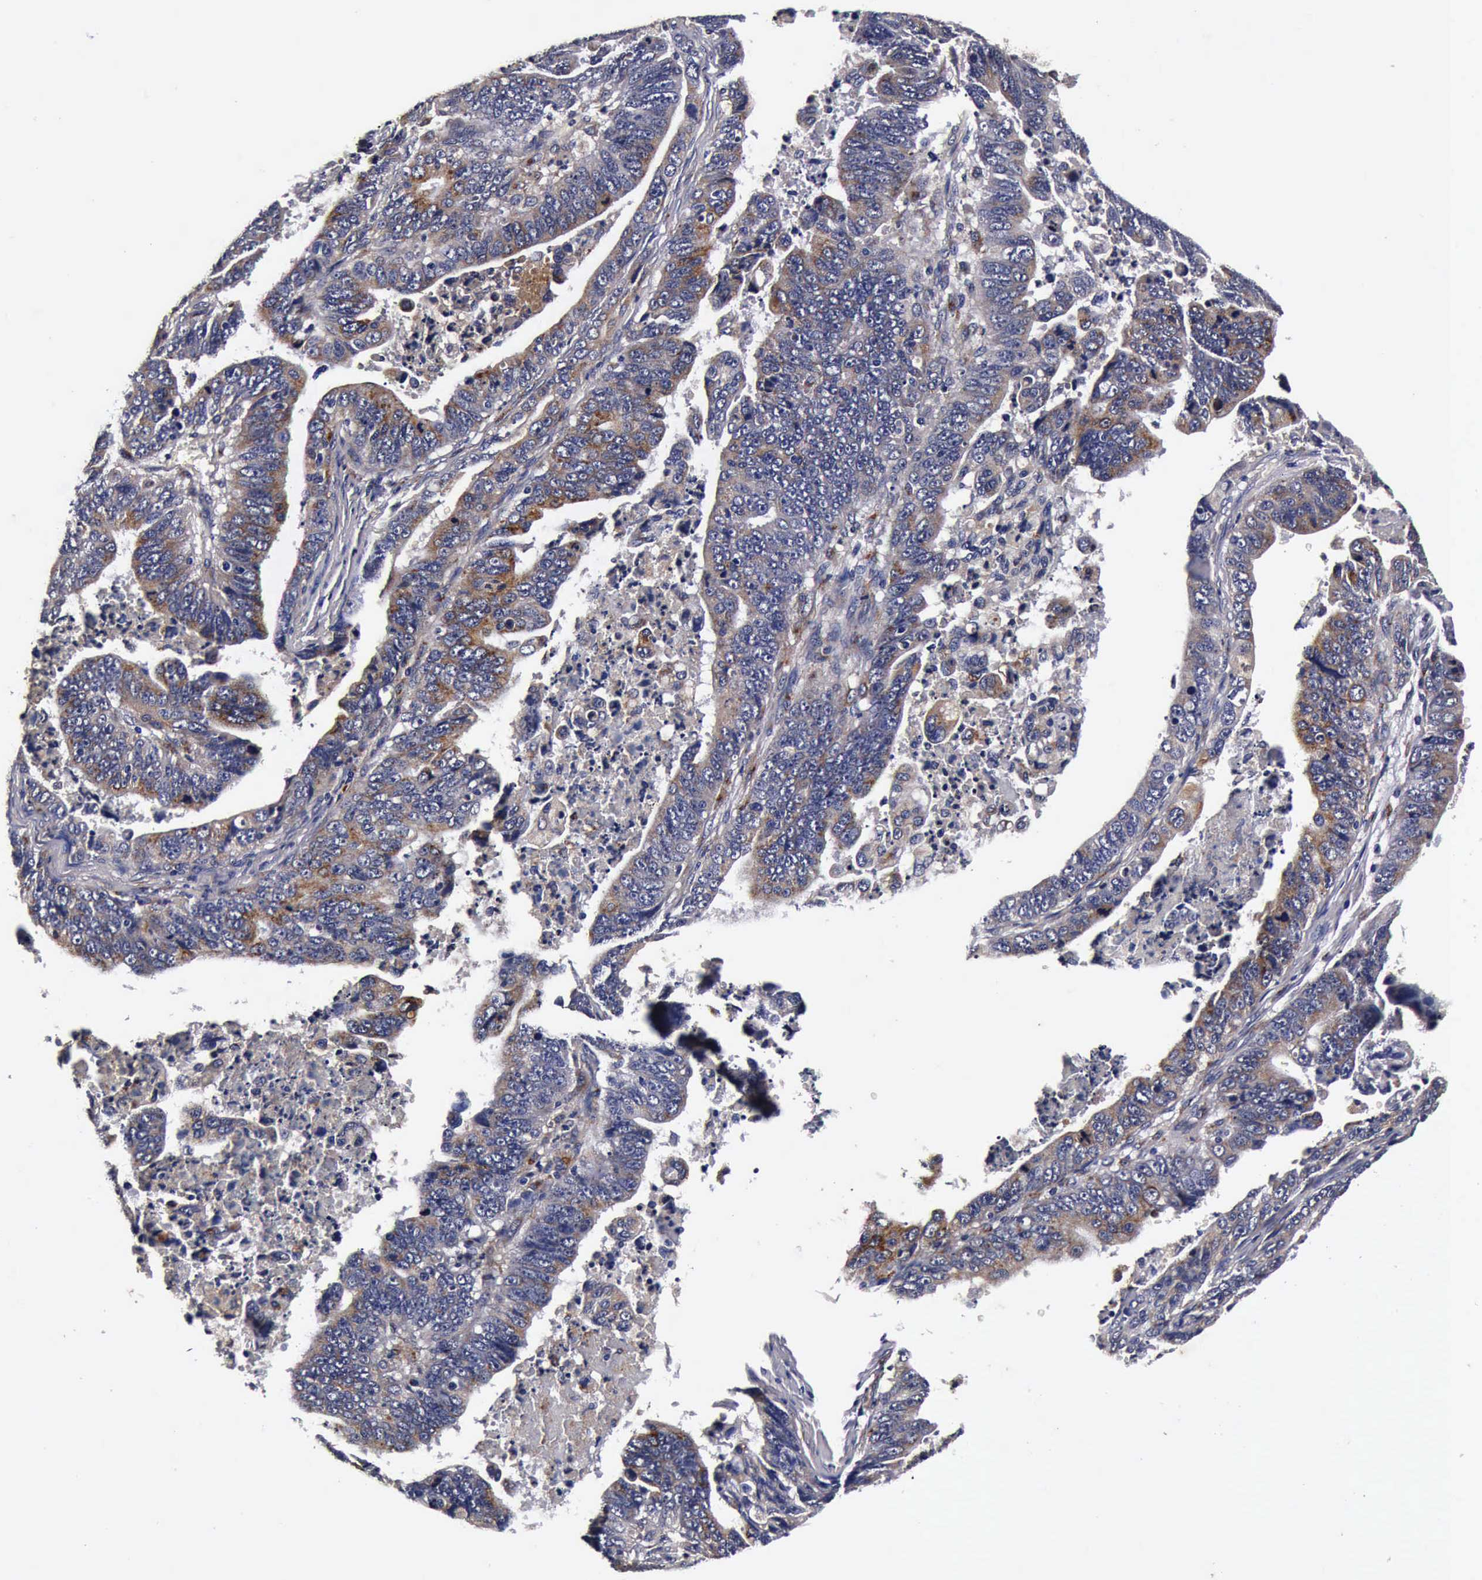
{"staining": {"intensity": "moderate", "quantity": "25%-75%", "location": "cytoplasmic/membranous"}, "tissue": "stomach cancer", "cell_type": "Tumor cells", "image_type": "cancer", "snomed": [{"axis": "morphology", "description": "Adenocarcinoma, NOS"}, {"axis": "topography", "description": "Stomach, upper"}], "caption": "Moderate cytoplasmic/membranous protein expression is present in approximately 25%-75% of tumor cells in stomach adenocarcinoma.", "gene": "CST3", "patient": {"sex": "female", "age": 50}}